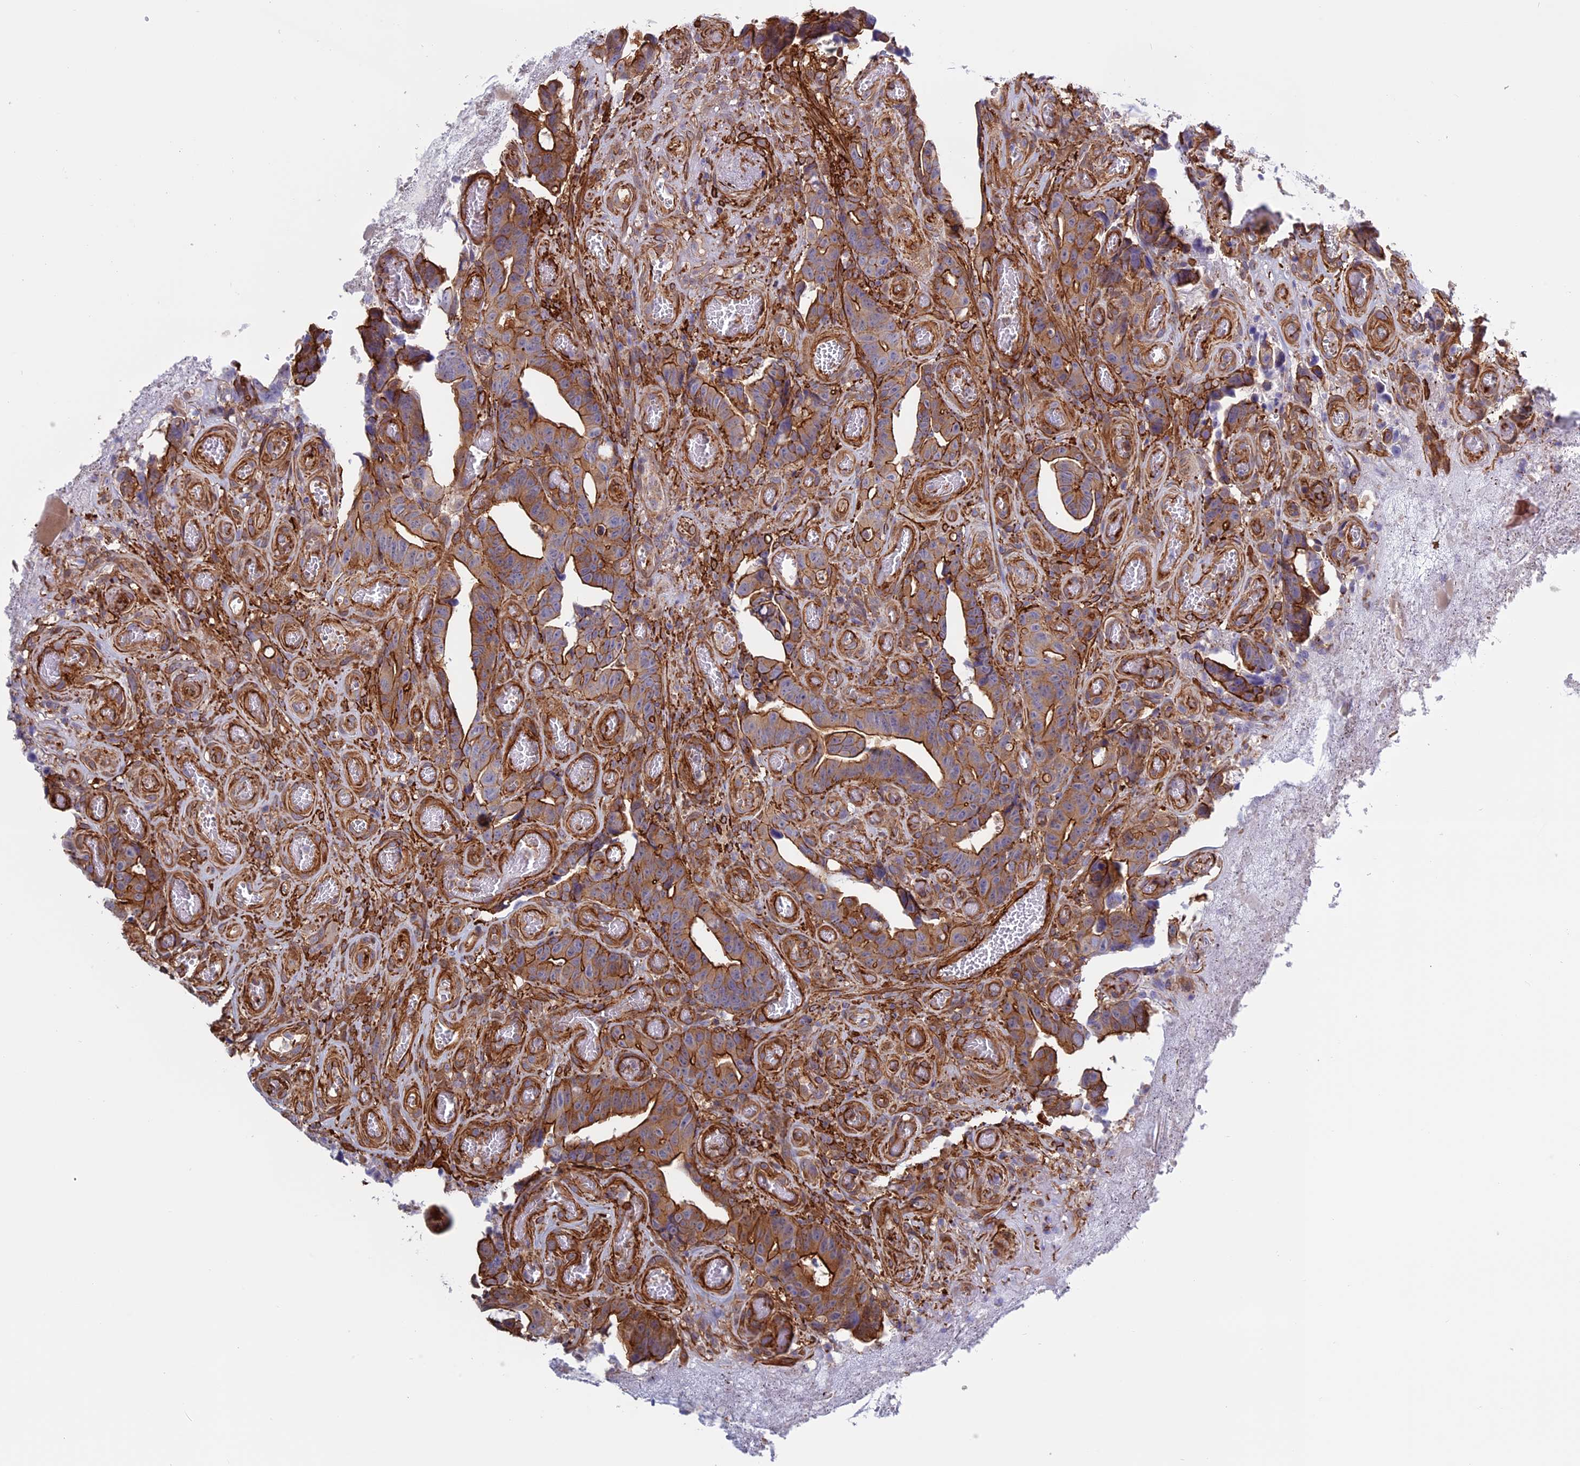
{"staining": {"intensity": "strong", "quantity": "25%-75%", "location": "cytoplasmic/membranous"}, "tissue": "colorectal cancer", "cell_type": "Tumor cells", "image_type": "cancer", "snomed": [{"axis": "morphology", "description": "Adenocarcinoma, NOS"}, {"axis": "topography", "description": "Colon"}], "caption": "Colorectal adenocarcinoma stained with a brown dye displays strong cytoplasmic/membranous positive positivity in about 25%-75% of tumor cells.", "gene": "ANGPTL2", "patient": {"sex": "female", "age": 82}}